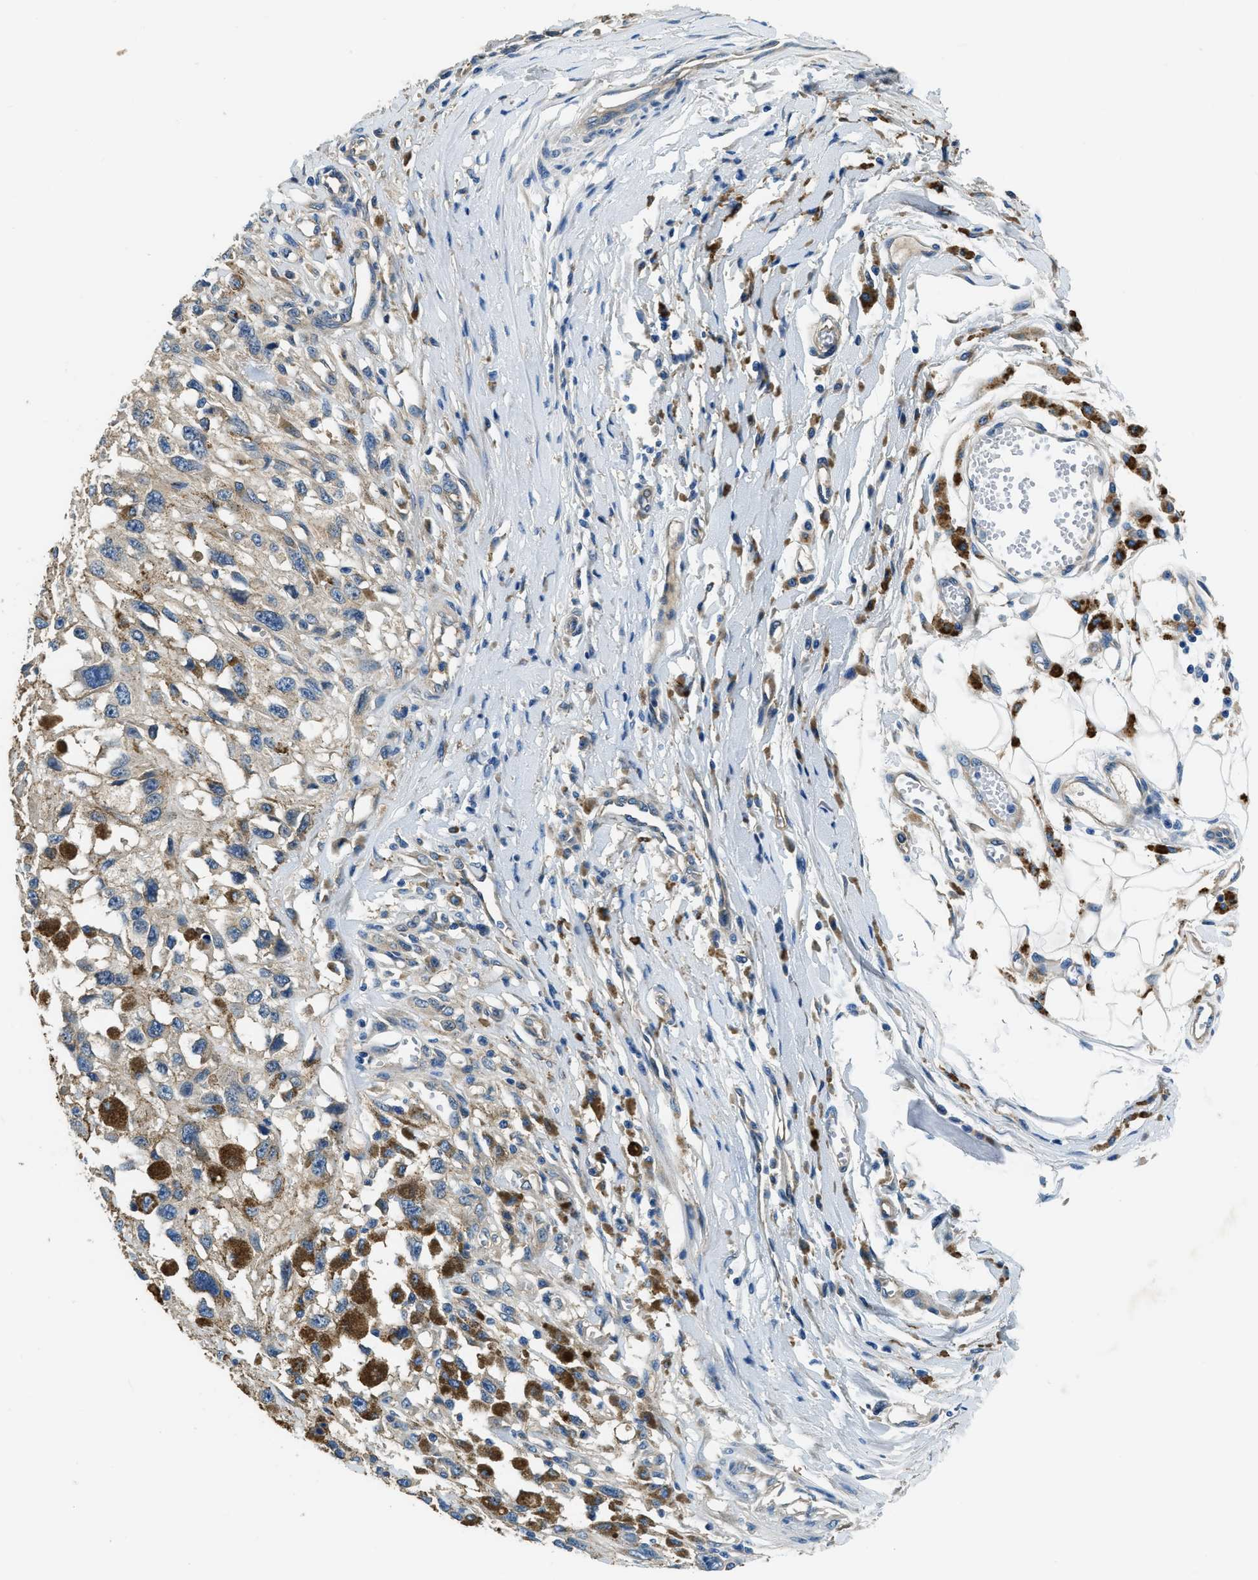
{"staining": {"intensity": "weak", "quantity": "25%-75%", "location": "cytoplasmic/membranous"}, "tissue": "melanoma", "cell_type": "Tumor cells", "image_type": "cancer", "snomed": [{"axis": "morphology", "description": "Malignant melanoma, Metastatic site"}, {"axis": "topography", "description": "Lymph node"}], "caption": "IHC image of human melanoma stained for a protein (brown), which displays low levels of weak cytoplasmic/membranous positivity in approximately 25%-75% of tumor cells.", "gene": "TWF1", "patient": {"sex": "male", "age": 59}}